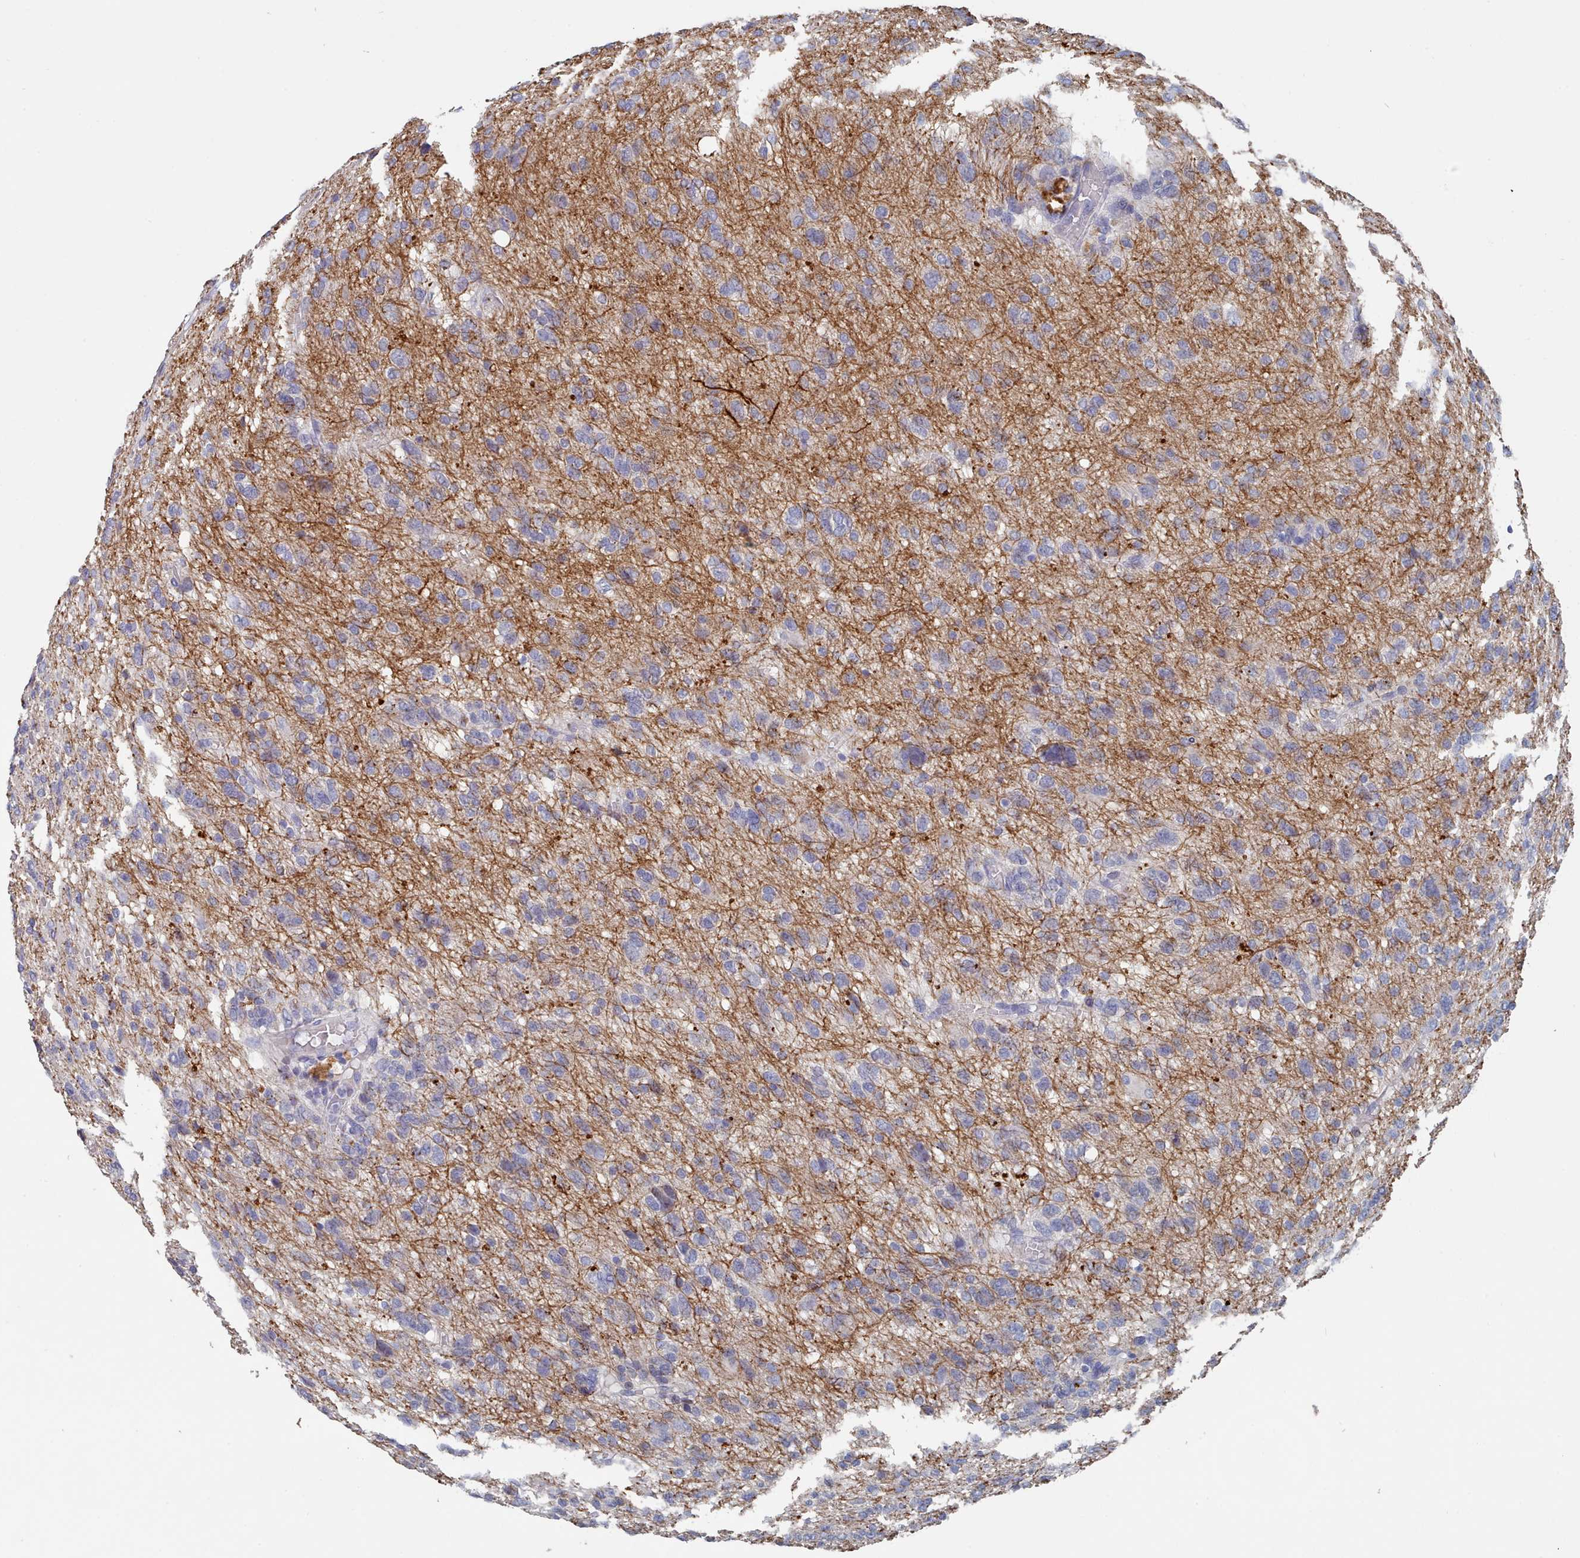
{"staining": {"intensity": "negative", "quantity": "none", "location": "none"}, "tissue": "glioma", "cell_type": "Tumor cells", "image_type": "cancer", "snomed": [{"axis": "morphology", "description": "Glioma, malignant, High grade"}, {"axis": "topography", "description": "Brain"}], "caption": "This is an IHC histopathology image of human malignant glioma (high-grade). There is no positivity in tumor cells.", "gene": "ACAD11", "patient": {"sex": "female", "age": 59}}